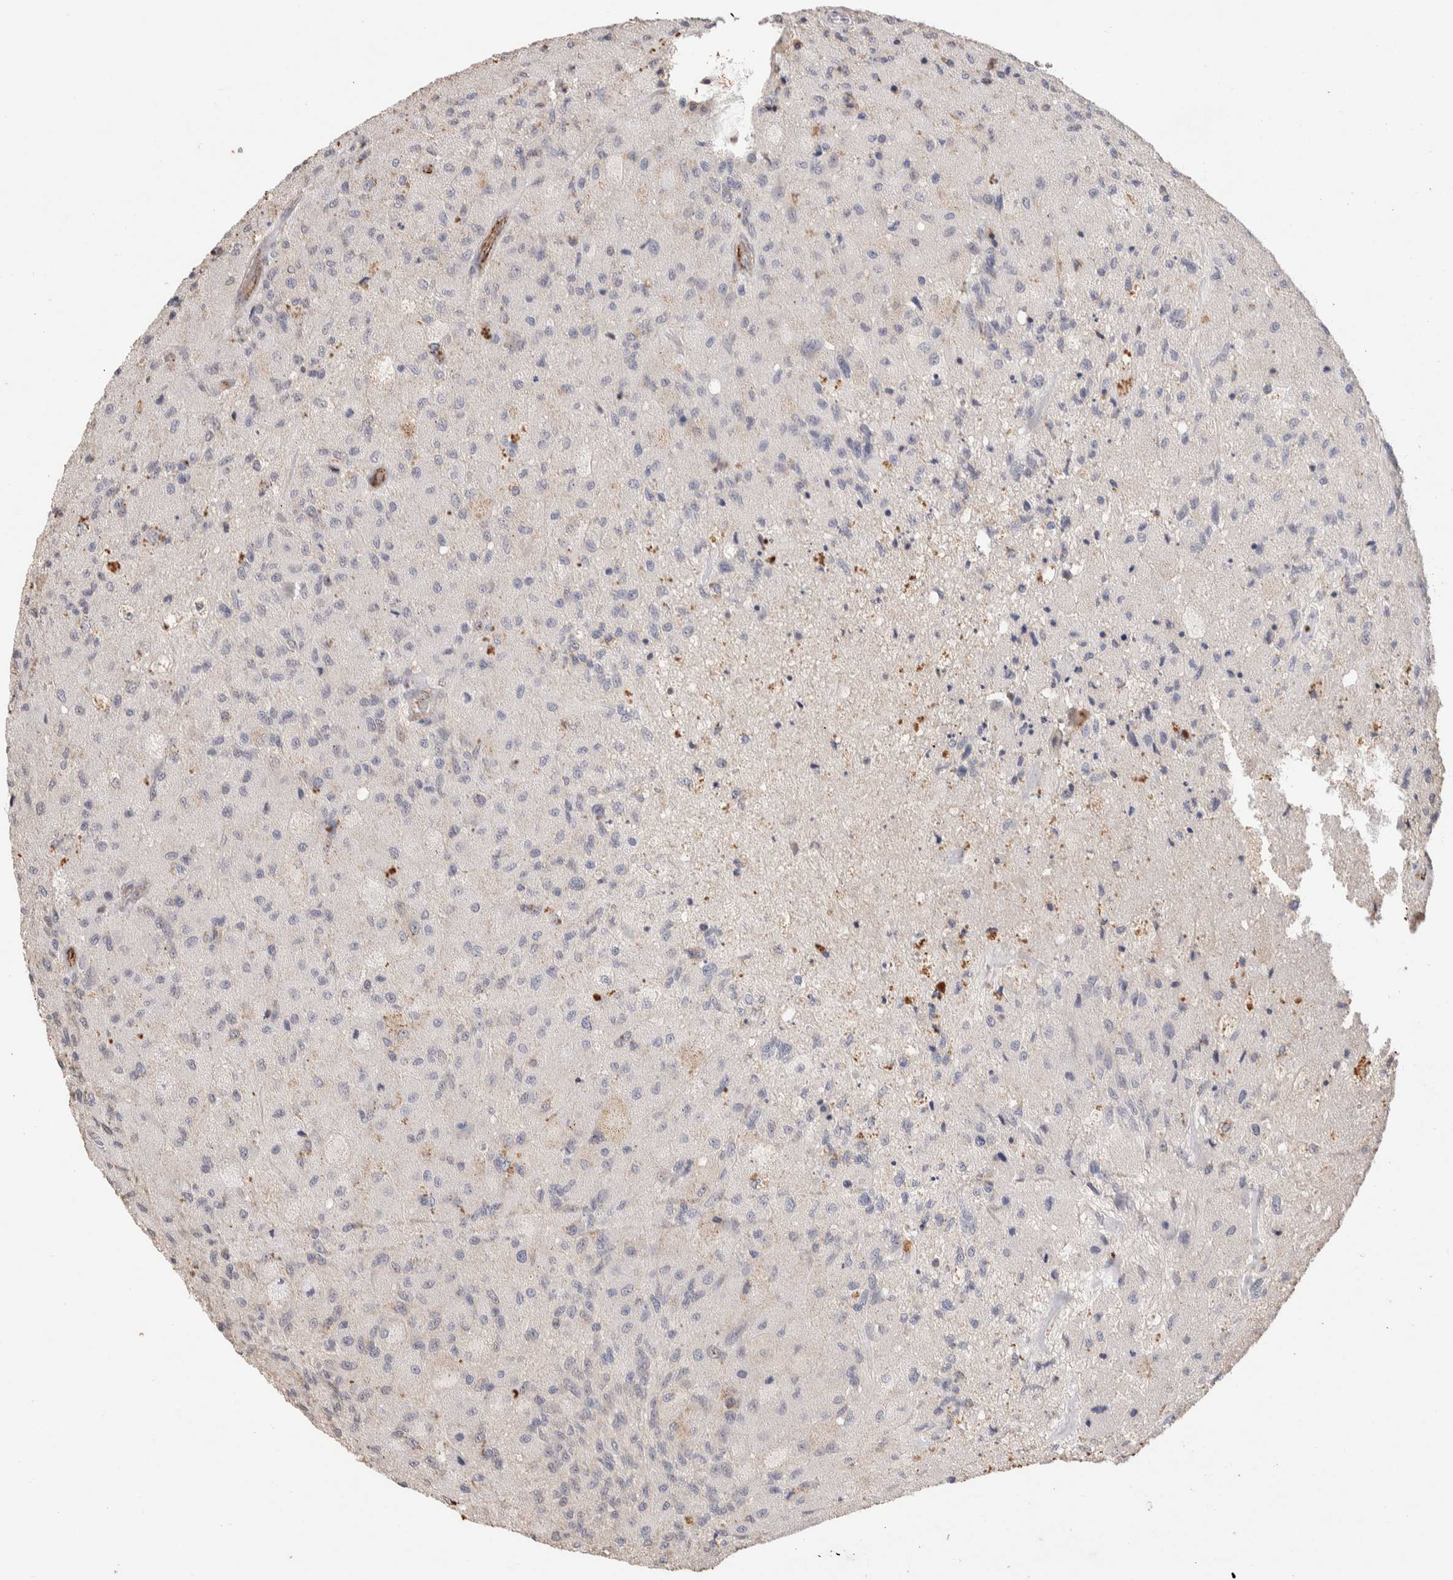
{"staining": {"intensity": "negative", "quantity": "none", "location": "none"}, "tissue": "glioma", "cell_type": "Tumor cells", "image_type": "cancer", "snomed": [{"axis": "morphology", "description": "Normal tissue, NOS"}, {"axis": "morphology", "description": "Glioma, malignant, High grade"}, {"axis": "topography", "description": "Cerebral cortex"}], "caption": "This photomicrograph is of glioma stained with IHC to label a protein in brown with the nuclei are counter-stained blue. There is no expression in tumor cells. Nuclei are stained in blue.", "gene": "NSMAF", "patient": {"sex": "male", "age": 77}}